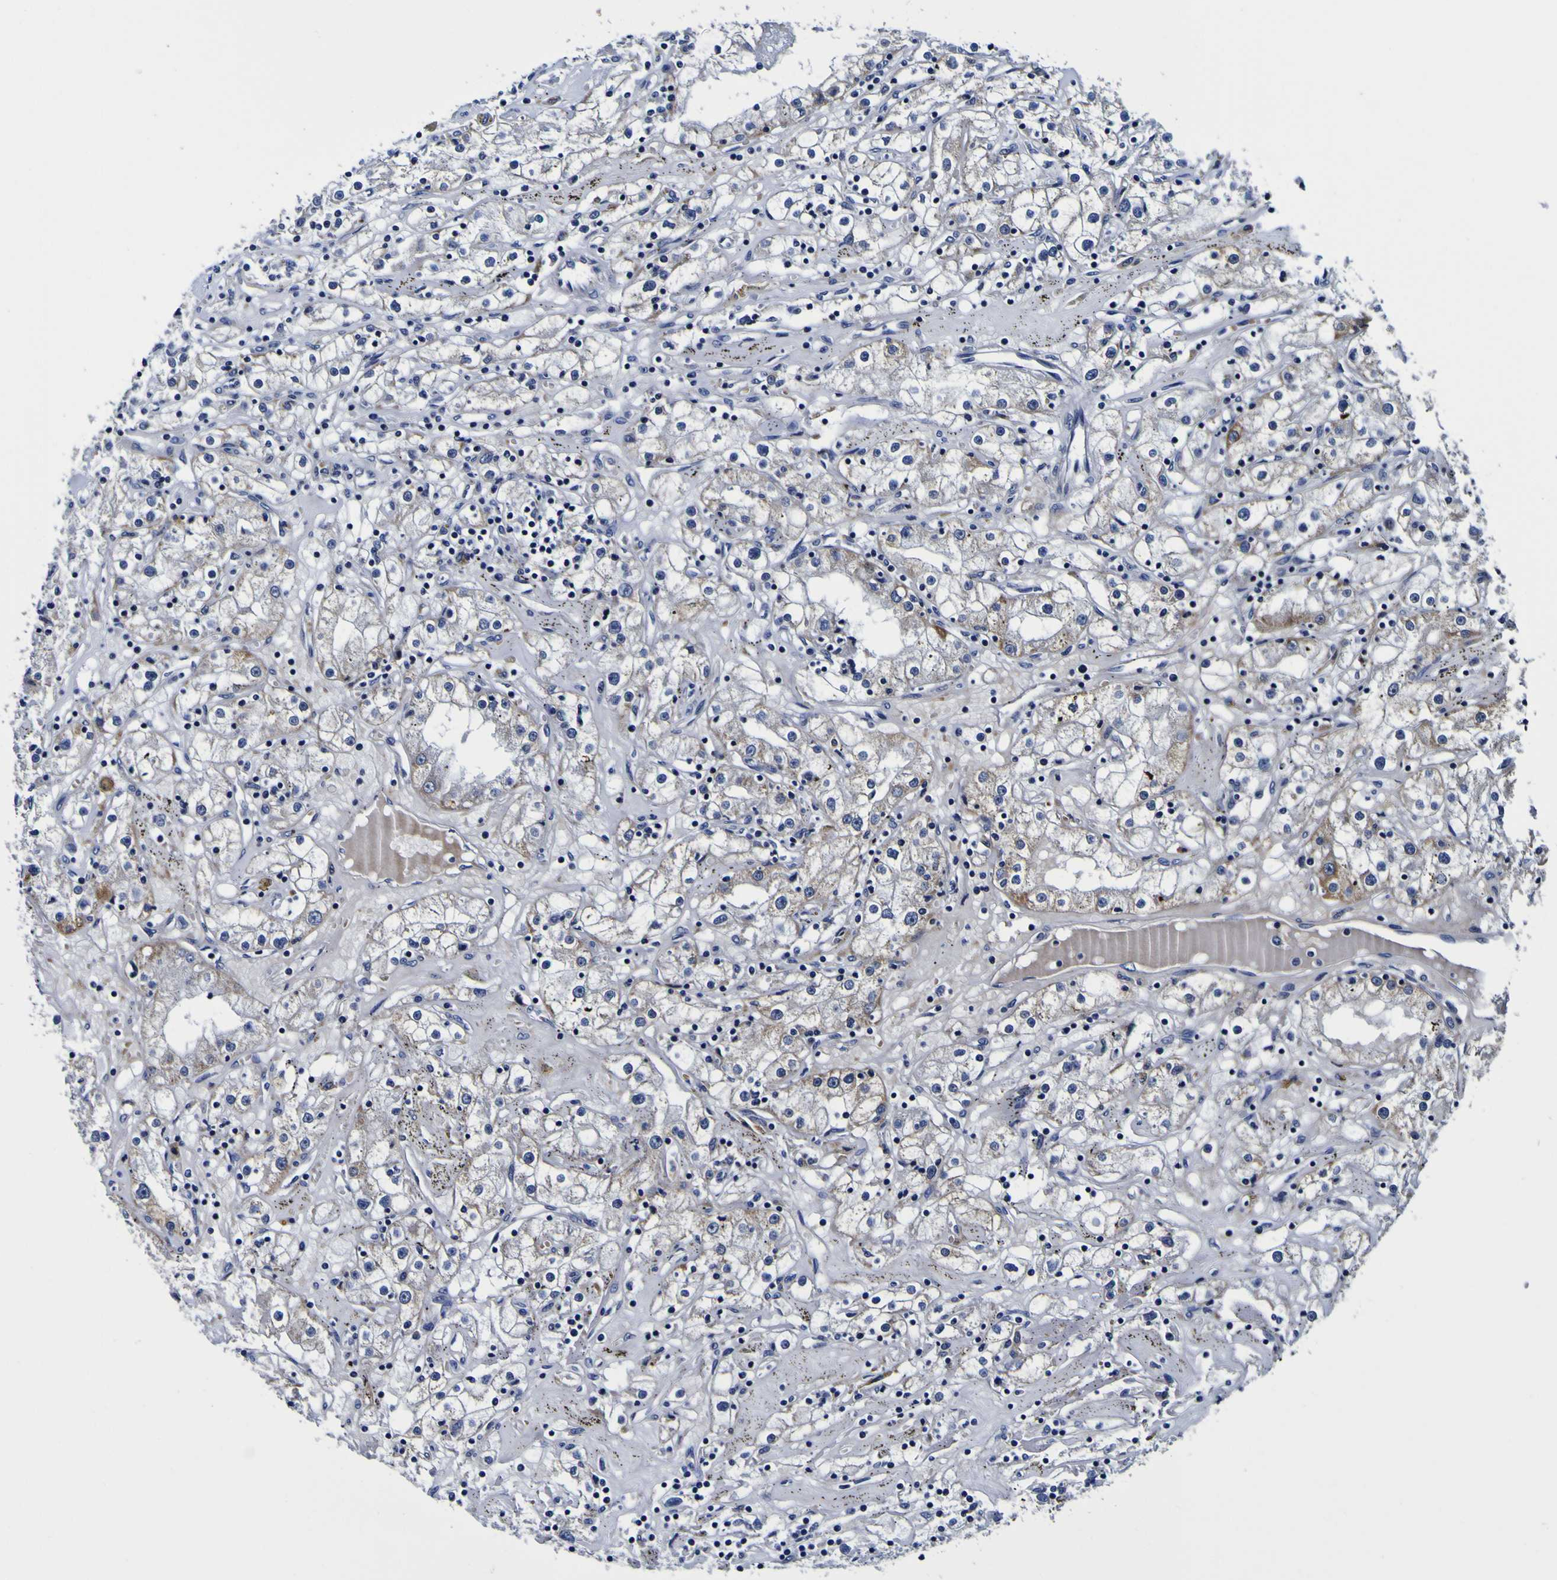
{"staining": {"intensity": "negative", "quantity": "none", "location": "none"}, "tissue": "renal cancer", "cell_type": "Tumor cells", "image_type": "cancer", "snomed": [{"axis": "morphology", "description": "Adenocarcinoma, NOS"}, {"axis": "topography", "description": "Kidney"}], "caption": "Protein analysis of renal cancer (adenocarcinoma) exhibits no significant staining in tumor cells.", "gene": "PDLIM4", "patient": {"sex": "male", "age": 56}}